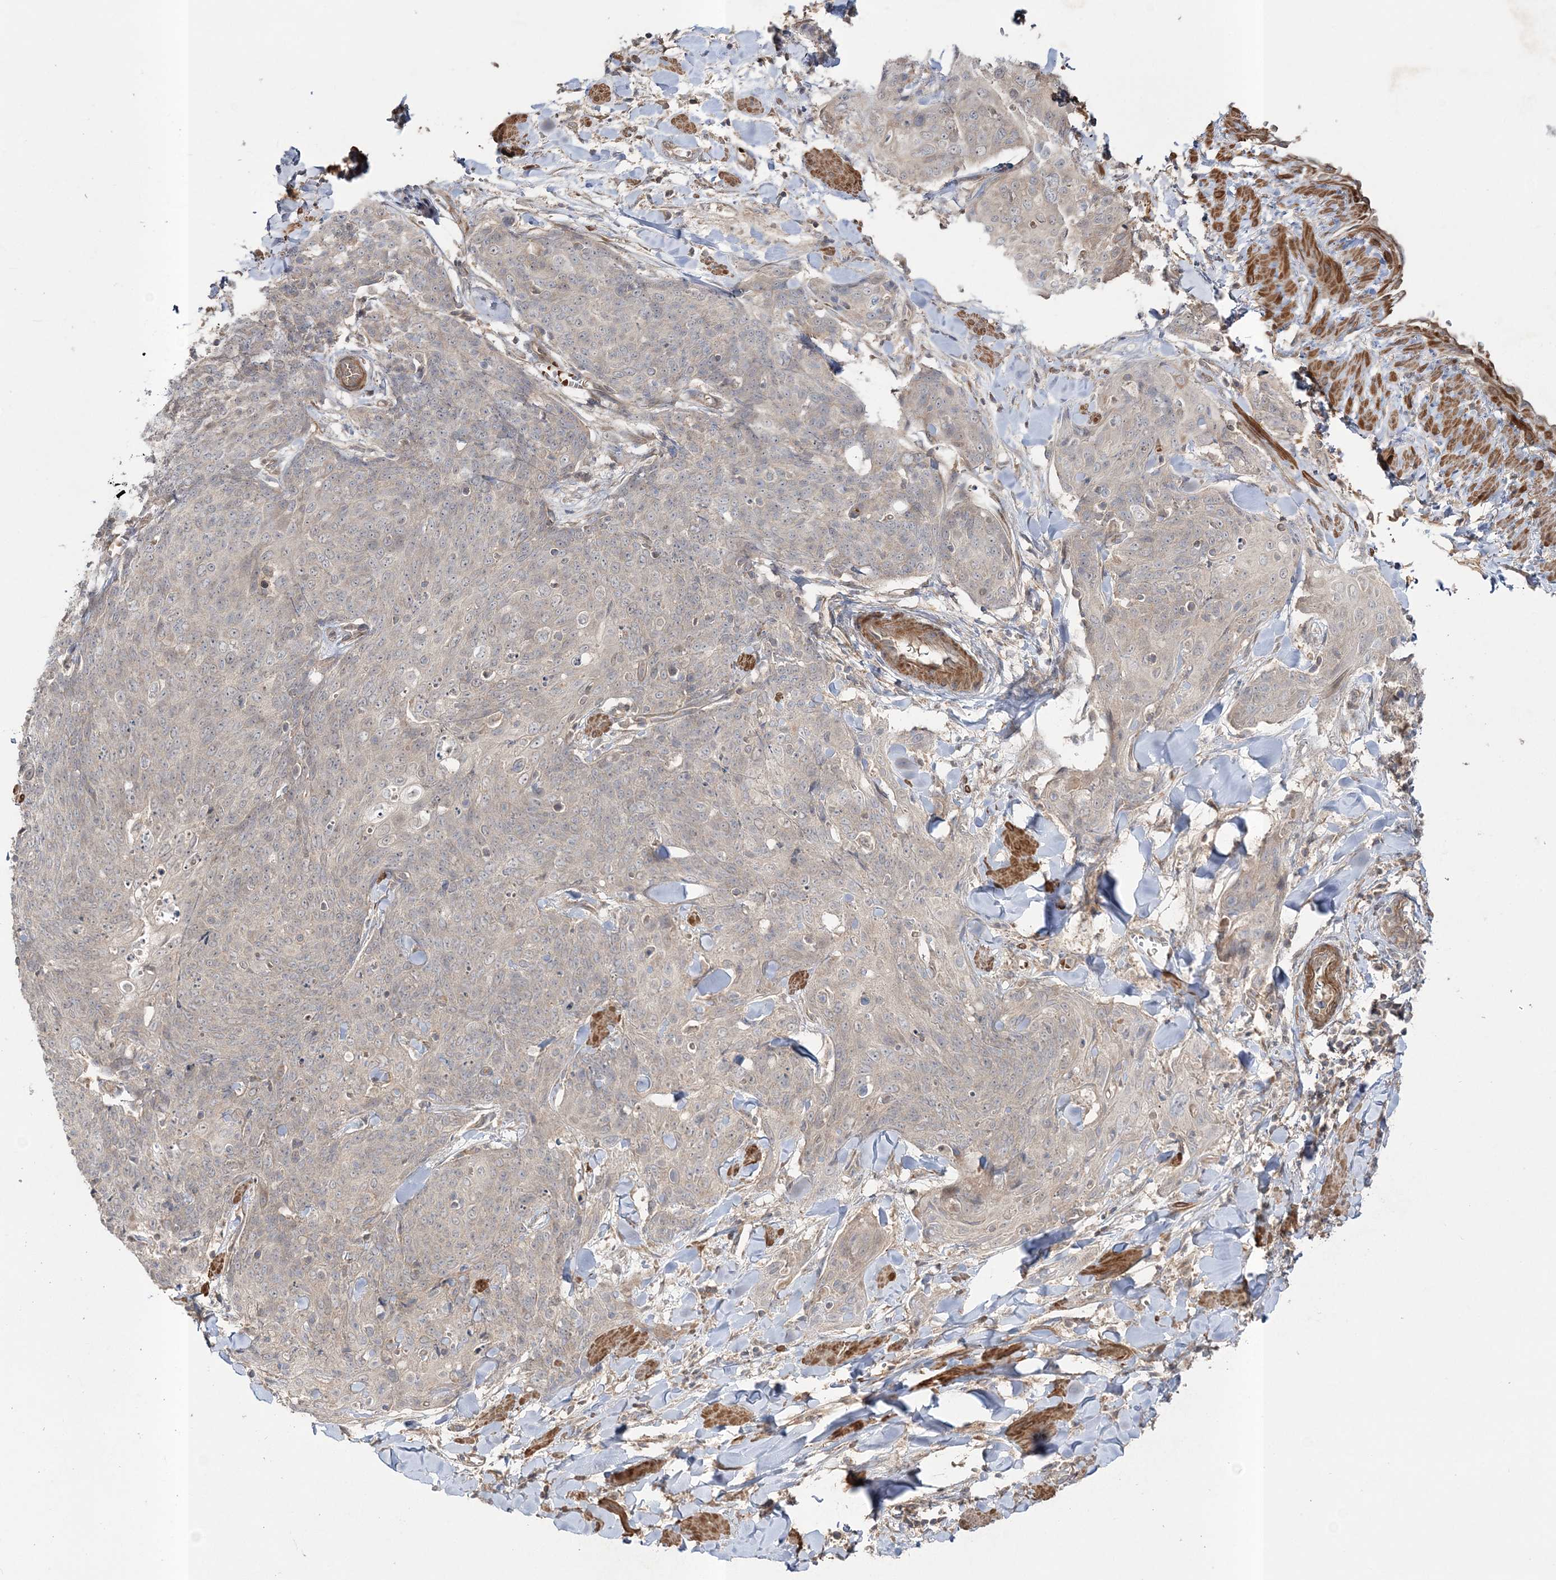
{"staining": {"intensity": "negative", "quantity": "none", "location": "none"}, "tissue": "skin cancer", "cell_type": "Tumor cells", "image_type": "cancer", "snomed": [{"axis": "morphology", "description": "Squamous cell carcinoma, NOS"}, {"axis": "topography", "description": "Skin"}, {"axis": "topography", "description": "Vulva"}], "caption": "Squamous cell carcinoma (skin) stained for a protein using IHC reveals no staining tumor cells.", "gene": "MOCS2", "patient": {"sex": "female", "age": 85}}